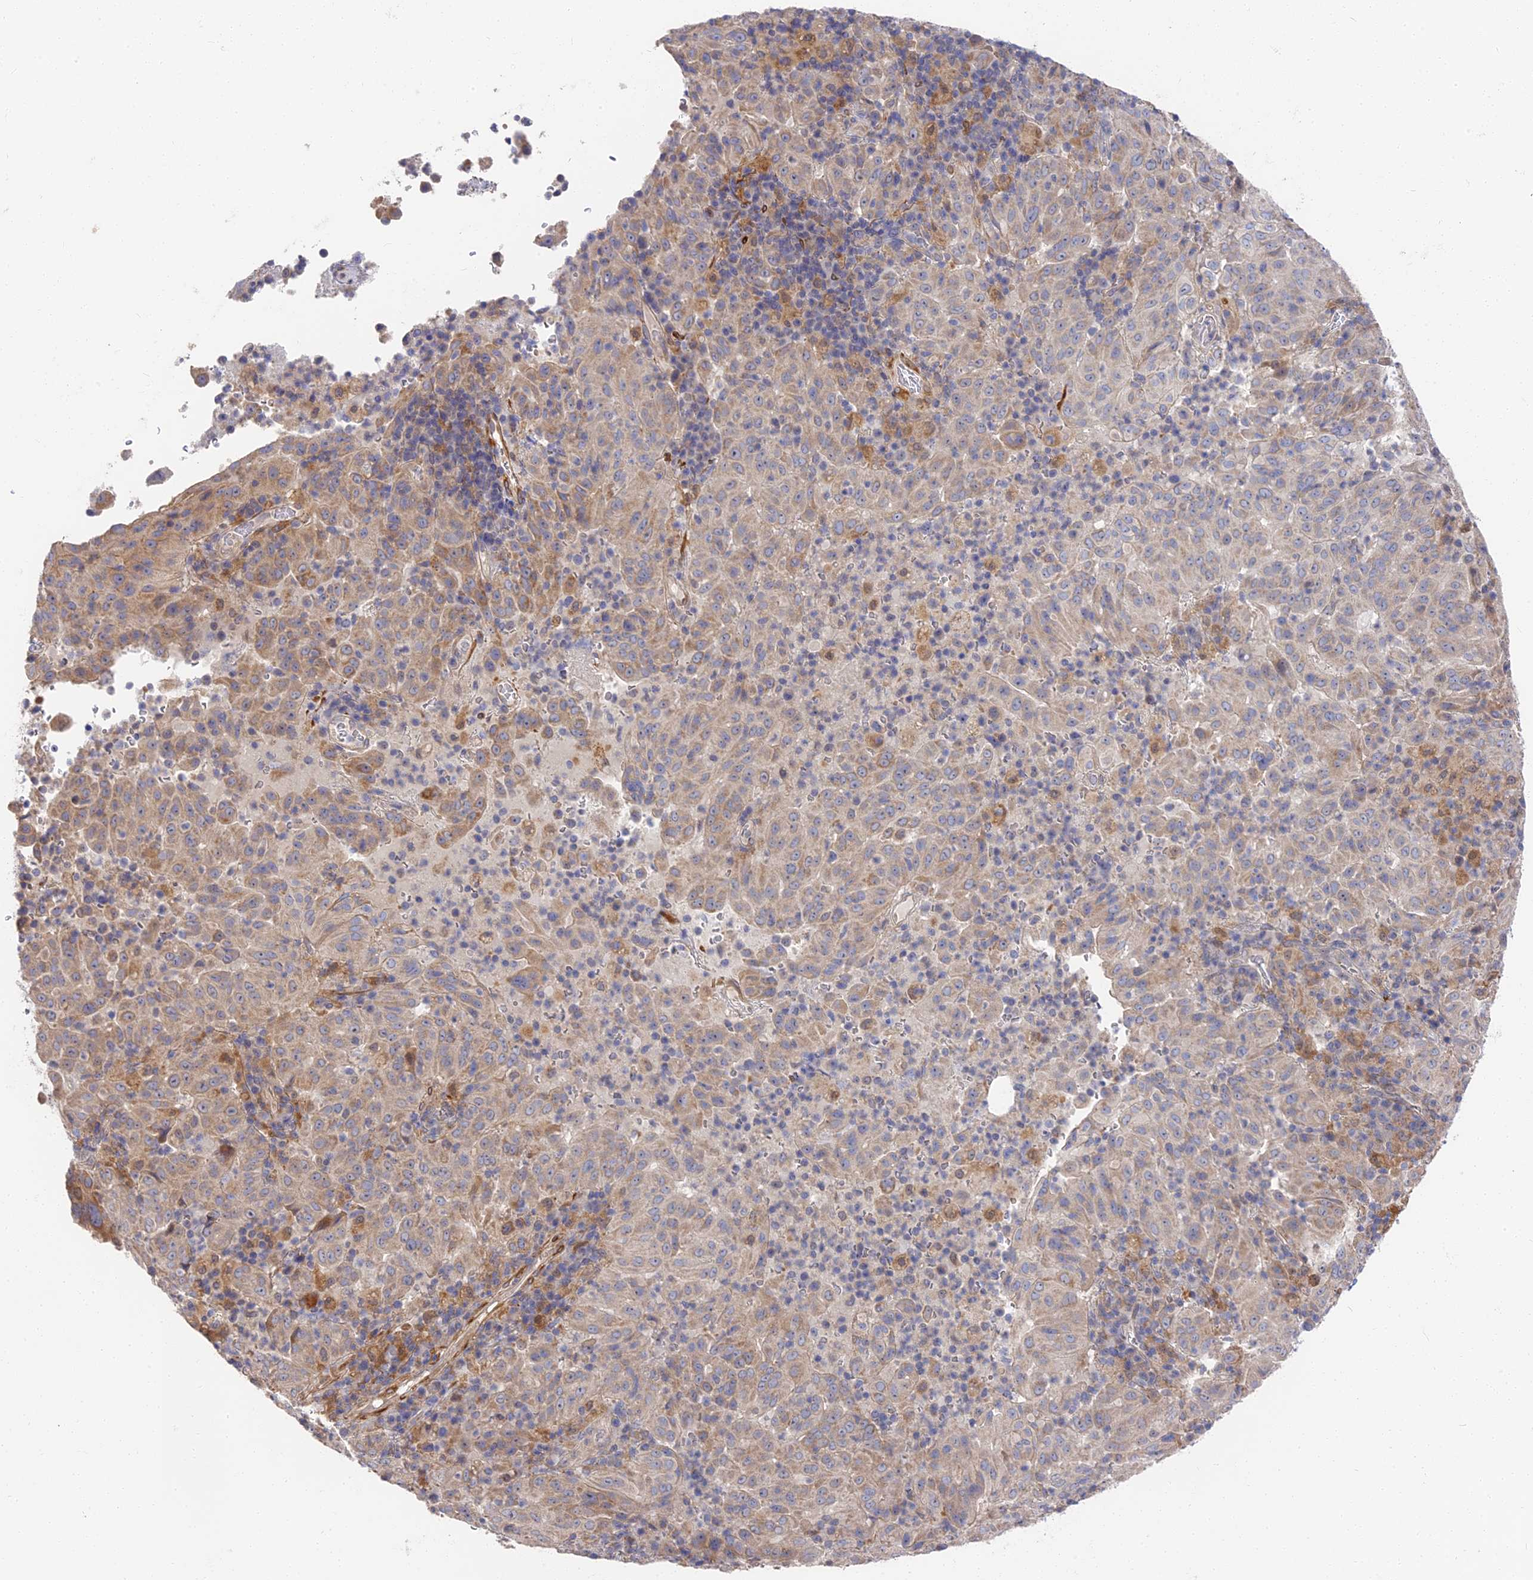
{"staining": {"intensity": "moderate", "quantity": "<25%", "location": "cytoplasmic/membranous"}, "tissue": "pancreatic cancer", "cell_type": "Tumor cells", "image_type": "cancer", "snomed": [{"axis": "morphology", "description": "Adenocarcinoma, NOS"}, {"axis": "topography", "description": "Pancreas"}], "caption": "Pancreatic adenocarcinoma stained for a protein (brown) exhibits moderate cytoplasmic/membranous positive staining in approximately <25% of tumor cells.", "gene": "CCDC113", "patient": {"sex": "male", "age": 63}}